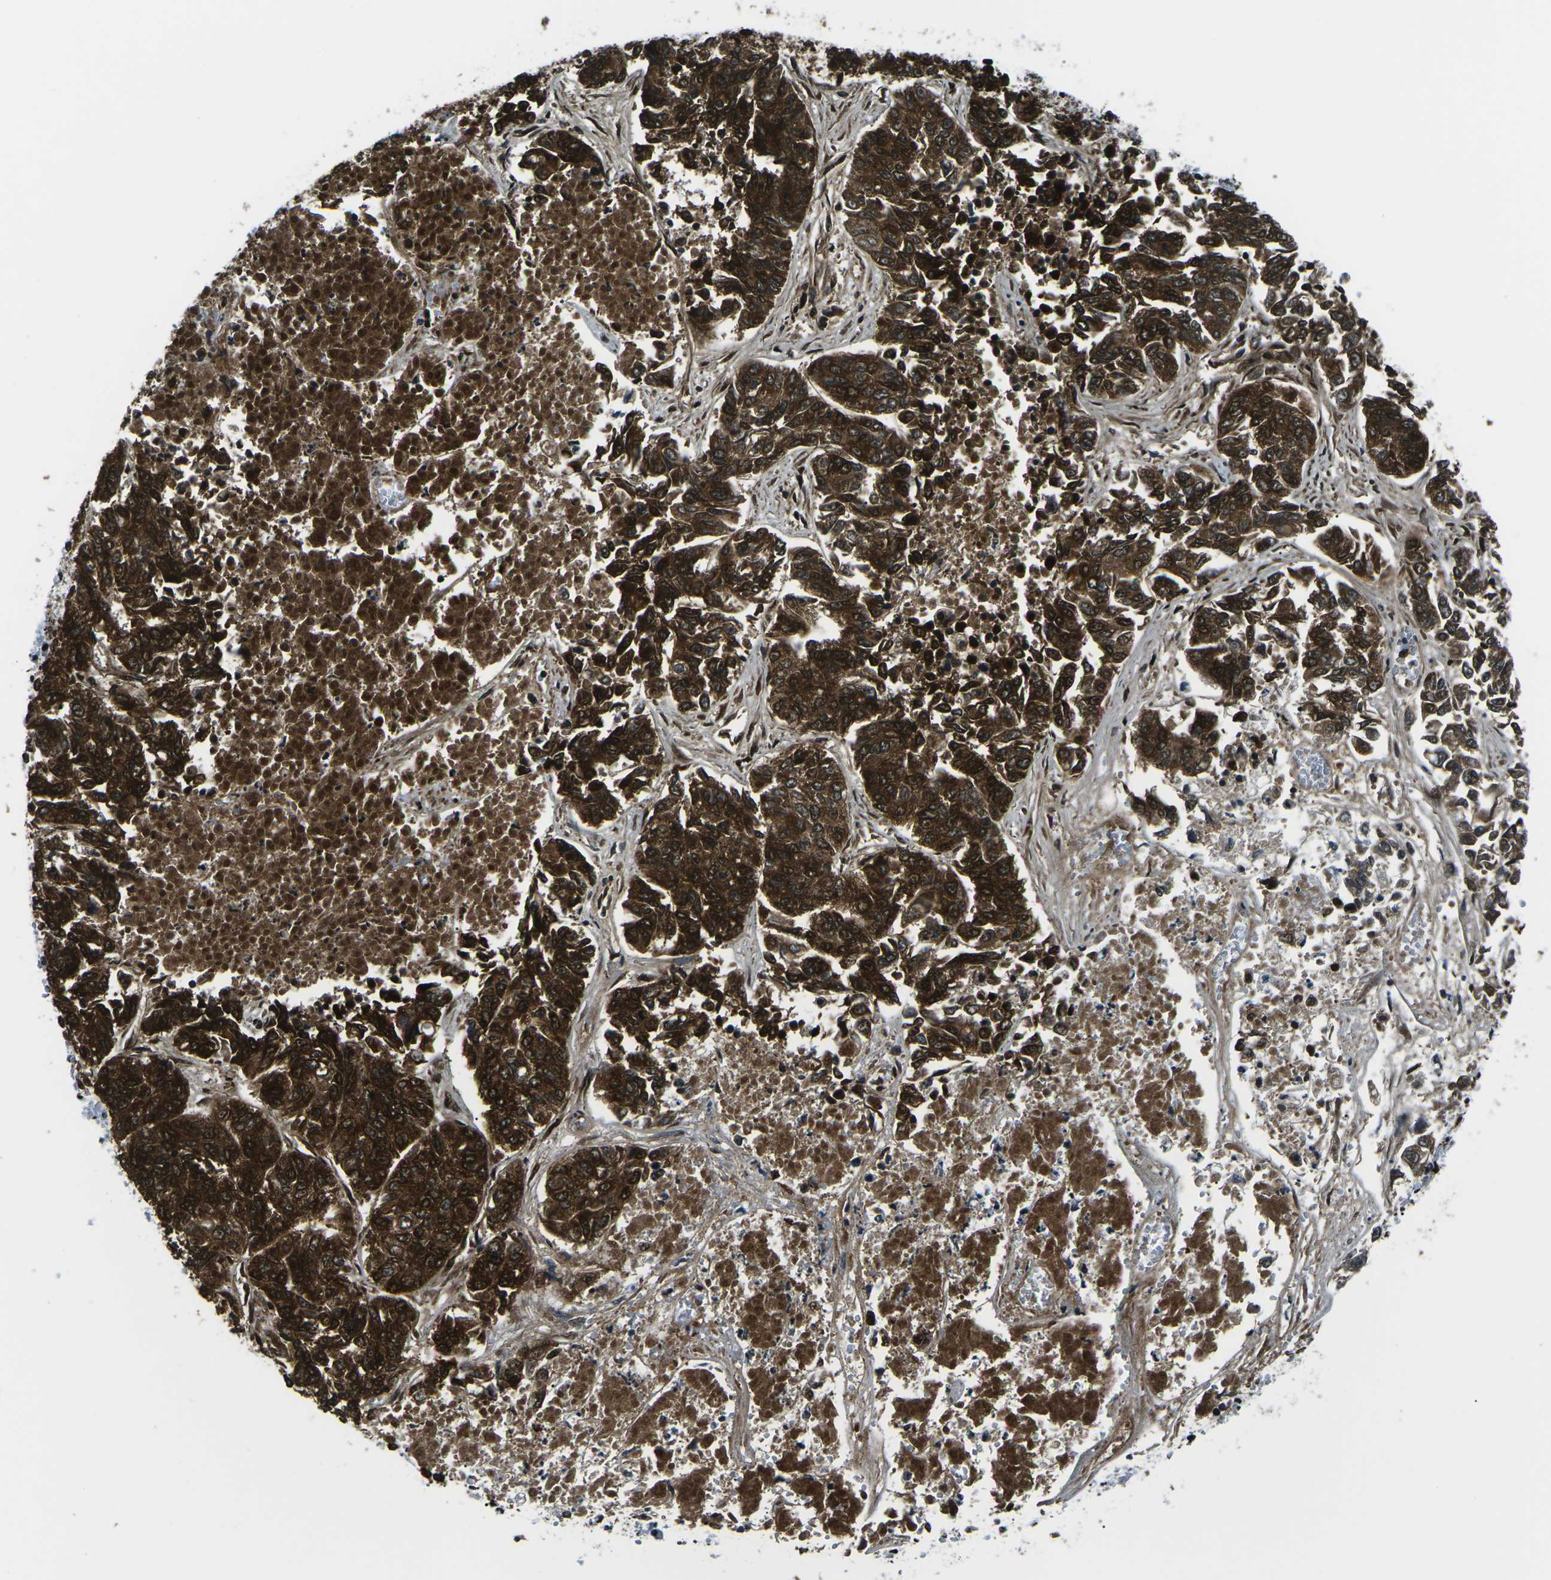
{"staining": {"intensity": "strong", "quantity": ">75%", "location": "cytoplasmic/membranous"}, "tissue": "lung cancer", "cell_type": "Tumor cells", "image_type": "cancer", "snomed": [{"axis": "morphology", "description": "Adenocarcinoma, NOS"}, {"axis": "topography", "description": "Lung"}], "caption": "Immunohistochemical staining of human adenocarcinoma (lung) displays strong cytoplasmic/membranous protein positivity in about >75% of tumor cells.", "gene": "HNRNPL", "patient": {"sex": "male", "age": 84}}